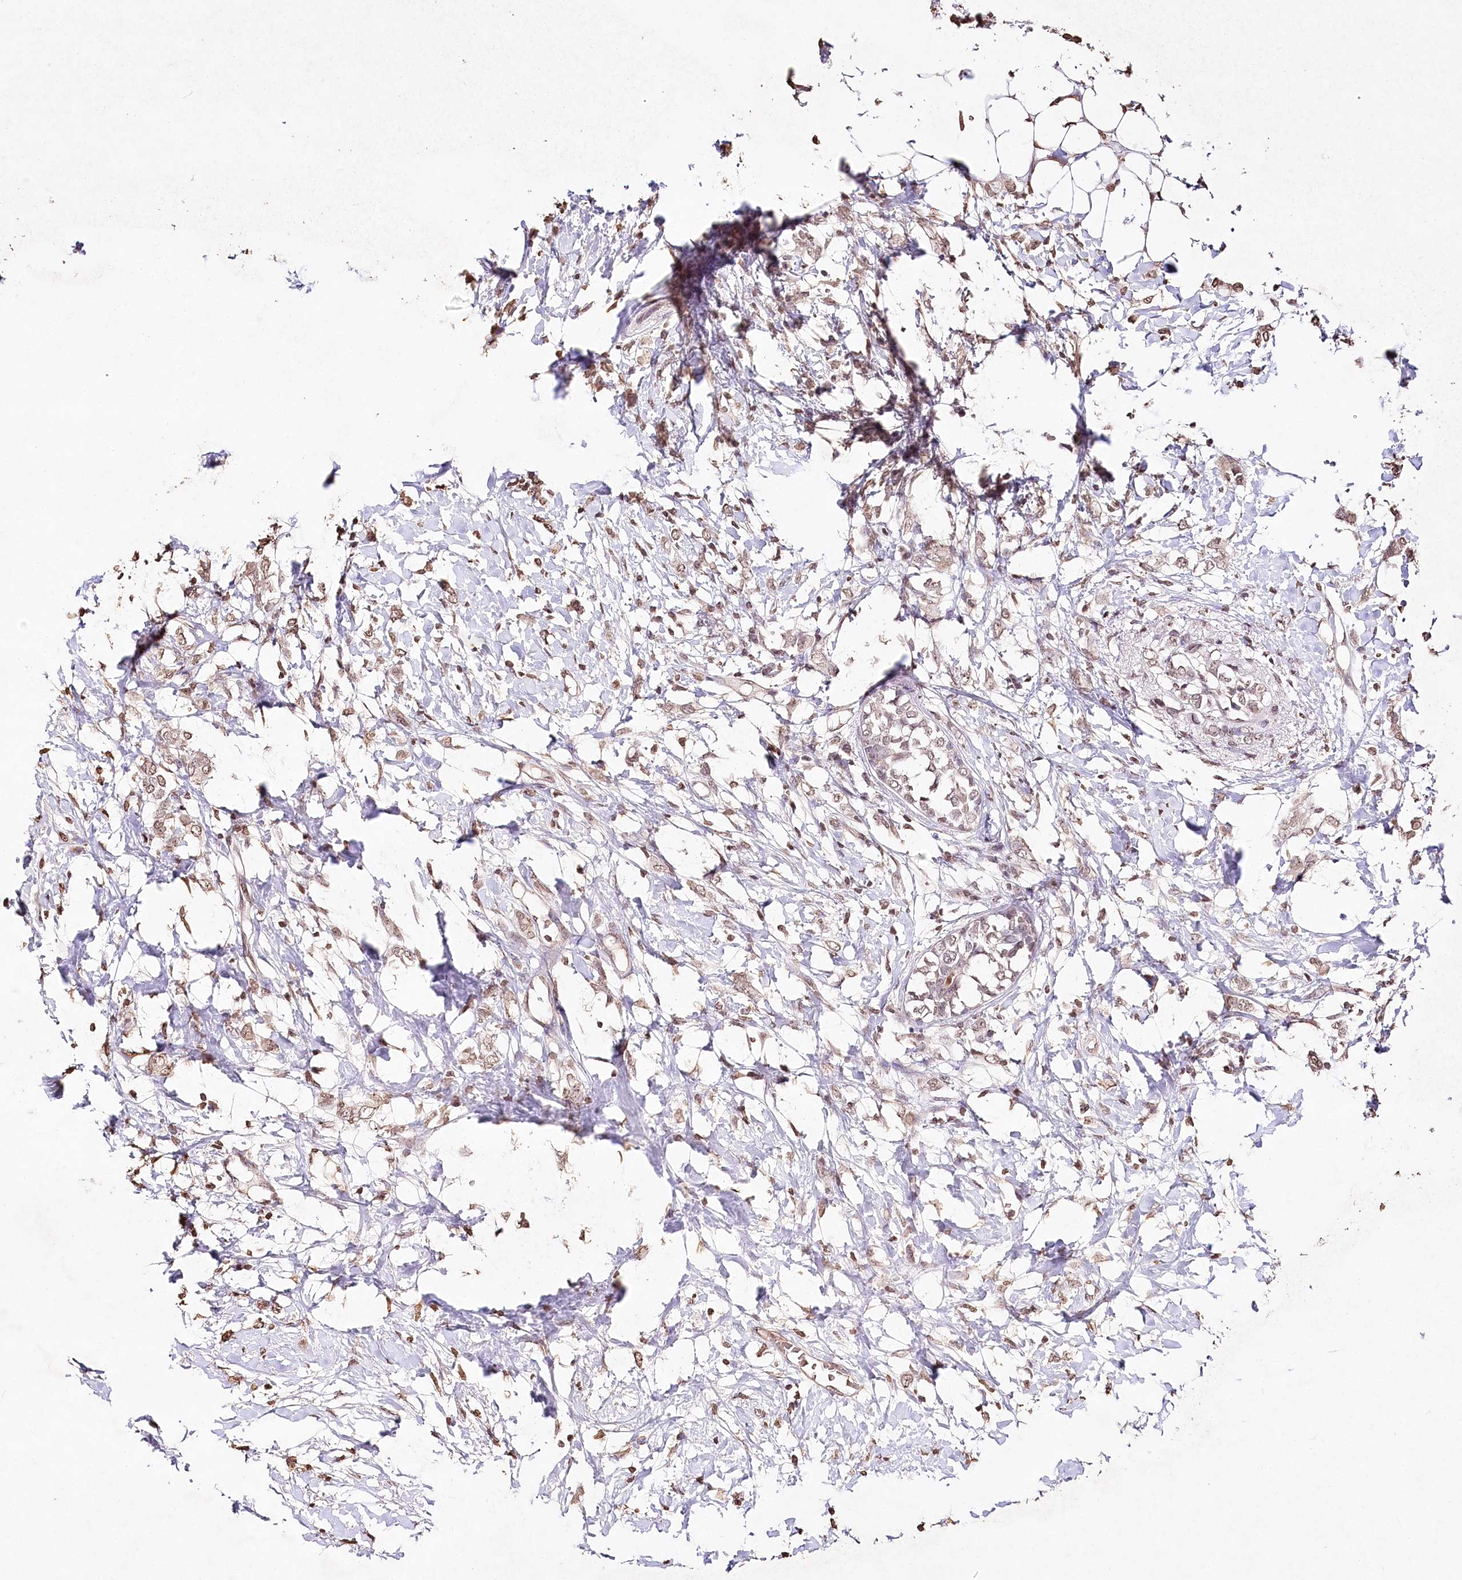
{"staining": {"intensity": "weak", "quantity": ">75%", "location": "nuclear"}, "tissue": "breast cancer", "cell_type": "Tumor cells", "image_type": "cancer", "snomed": [{"axis": "morphology", "description": "Normal tissue, NOS"}, {"axis": "morphology", "description": "Lobular carcinoma"}, {"axis": "topography", "description": "Breast"}], "caption": "This photomicrograph shows immunohistochemistry (IHC) staining of human lobular carcinoma (breast), with low weak nuclear expression in approximately >75% of tumor cells.", "gene": "DMXL1", "patient": {"sex": "female", "age": 47}}